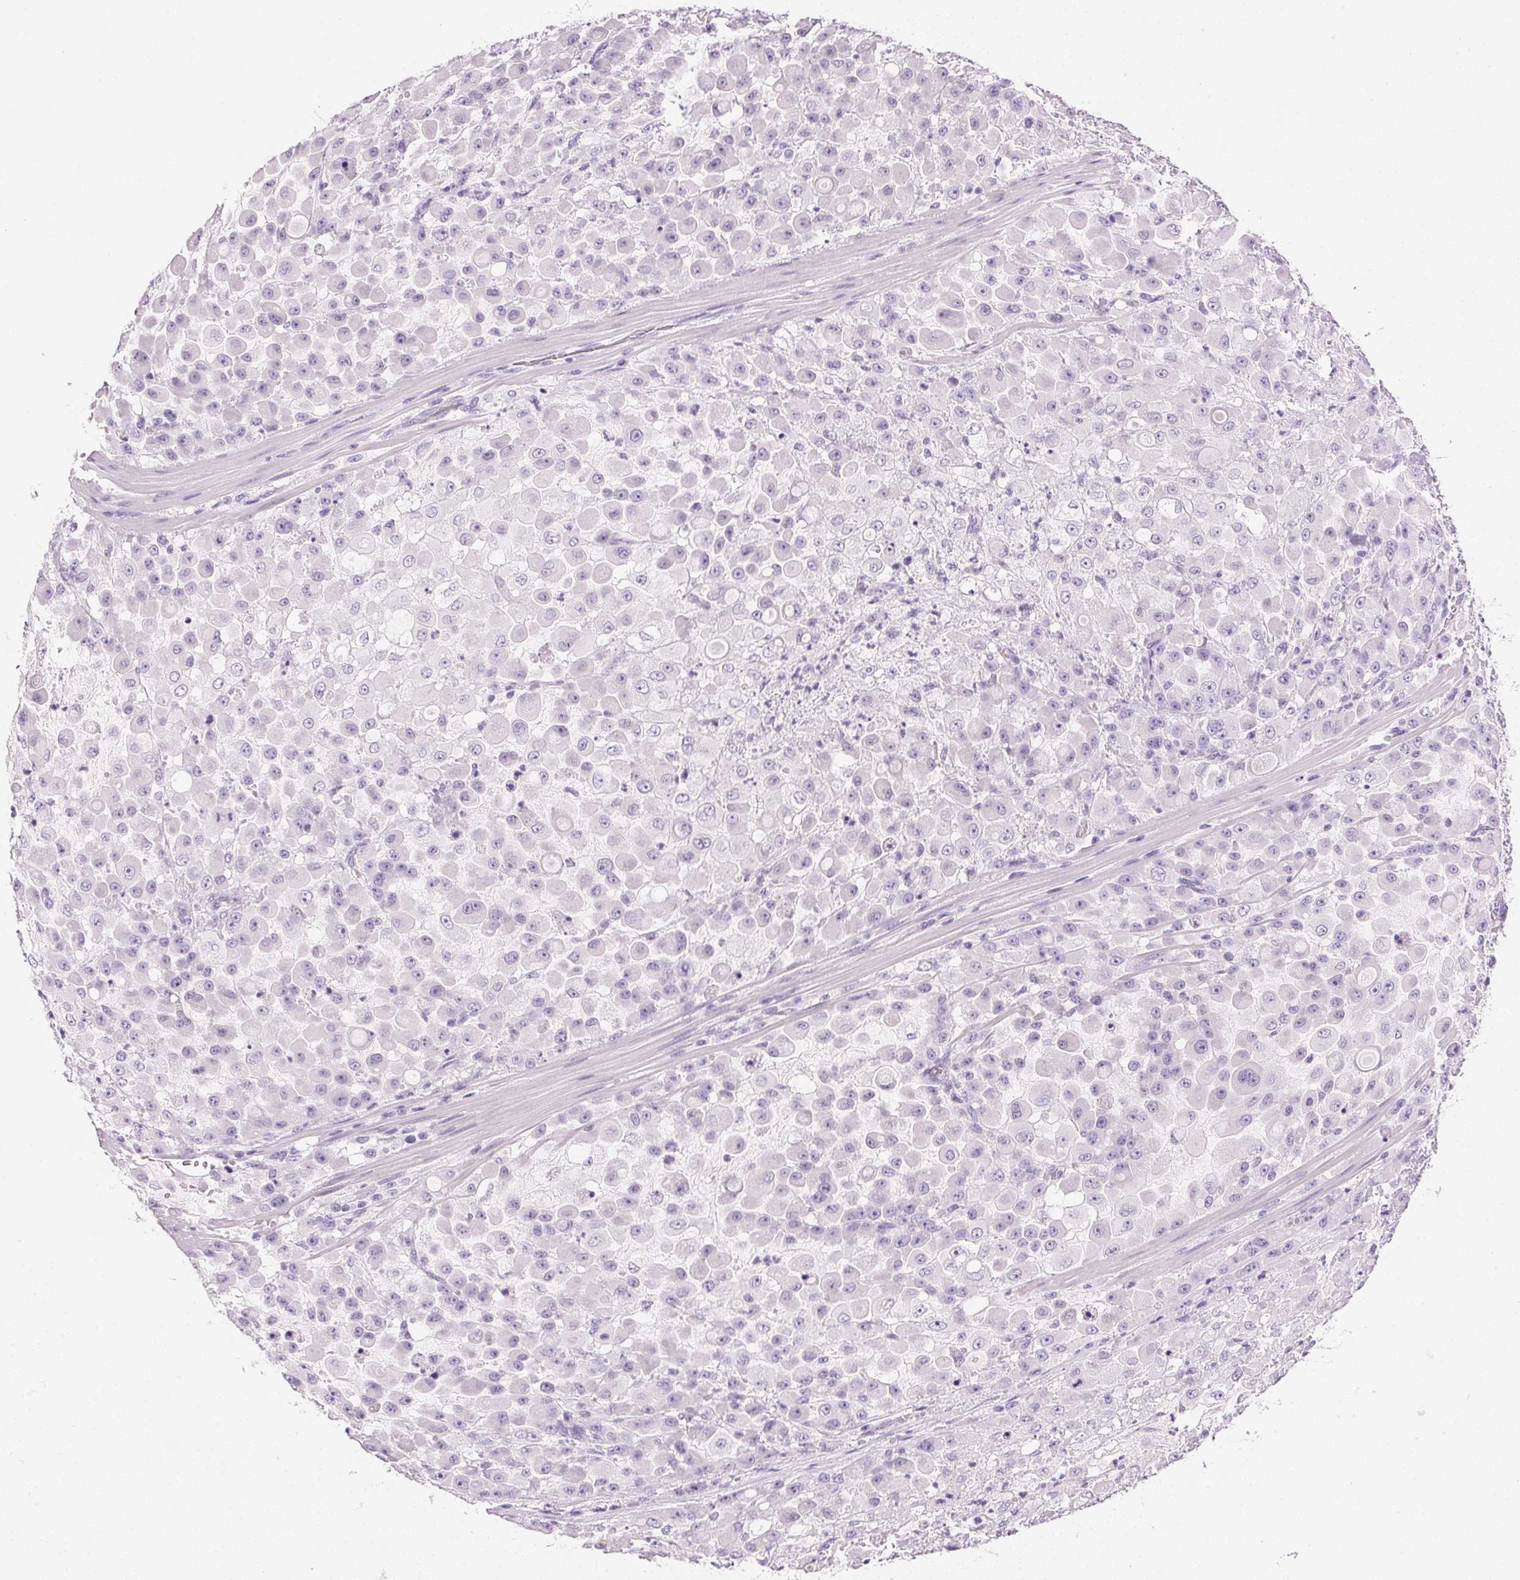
{"staining": {"intensity": "negative", "quantity": "none", "location": "none"}, "tissue": "stomach cancer", "cell_type": "Tumor cells", "image_type": "cancer", "snomed": [{"axis": "morphology", "description": "Adenocarcinoma, NOS"}, {"axis": "topography", "description": "Stomach"}], "caption": "DAB immunohistochemical staining of human stomach cancer exhibits no significant staining in tumor cells.", "gene": "IGFBP1", "patient": {"sex": "female", "age": 76}}